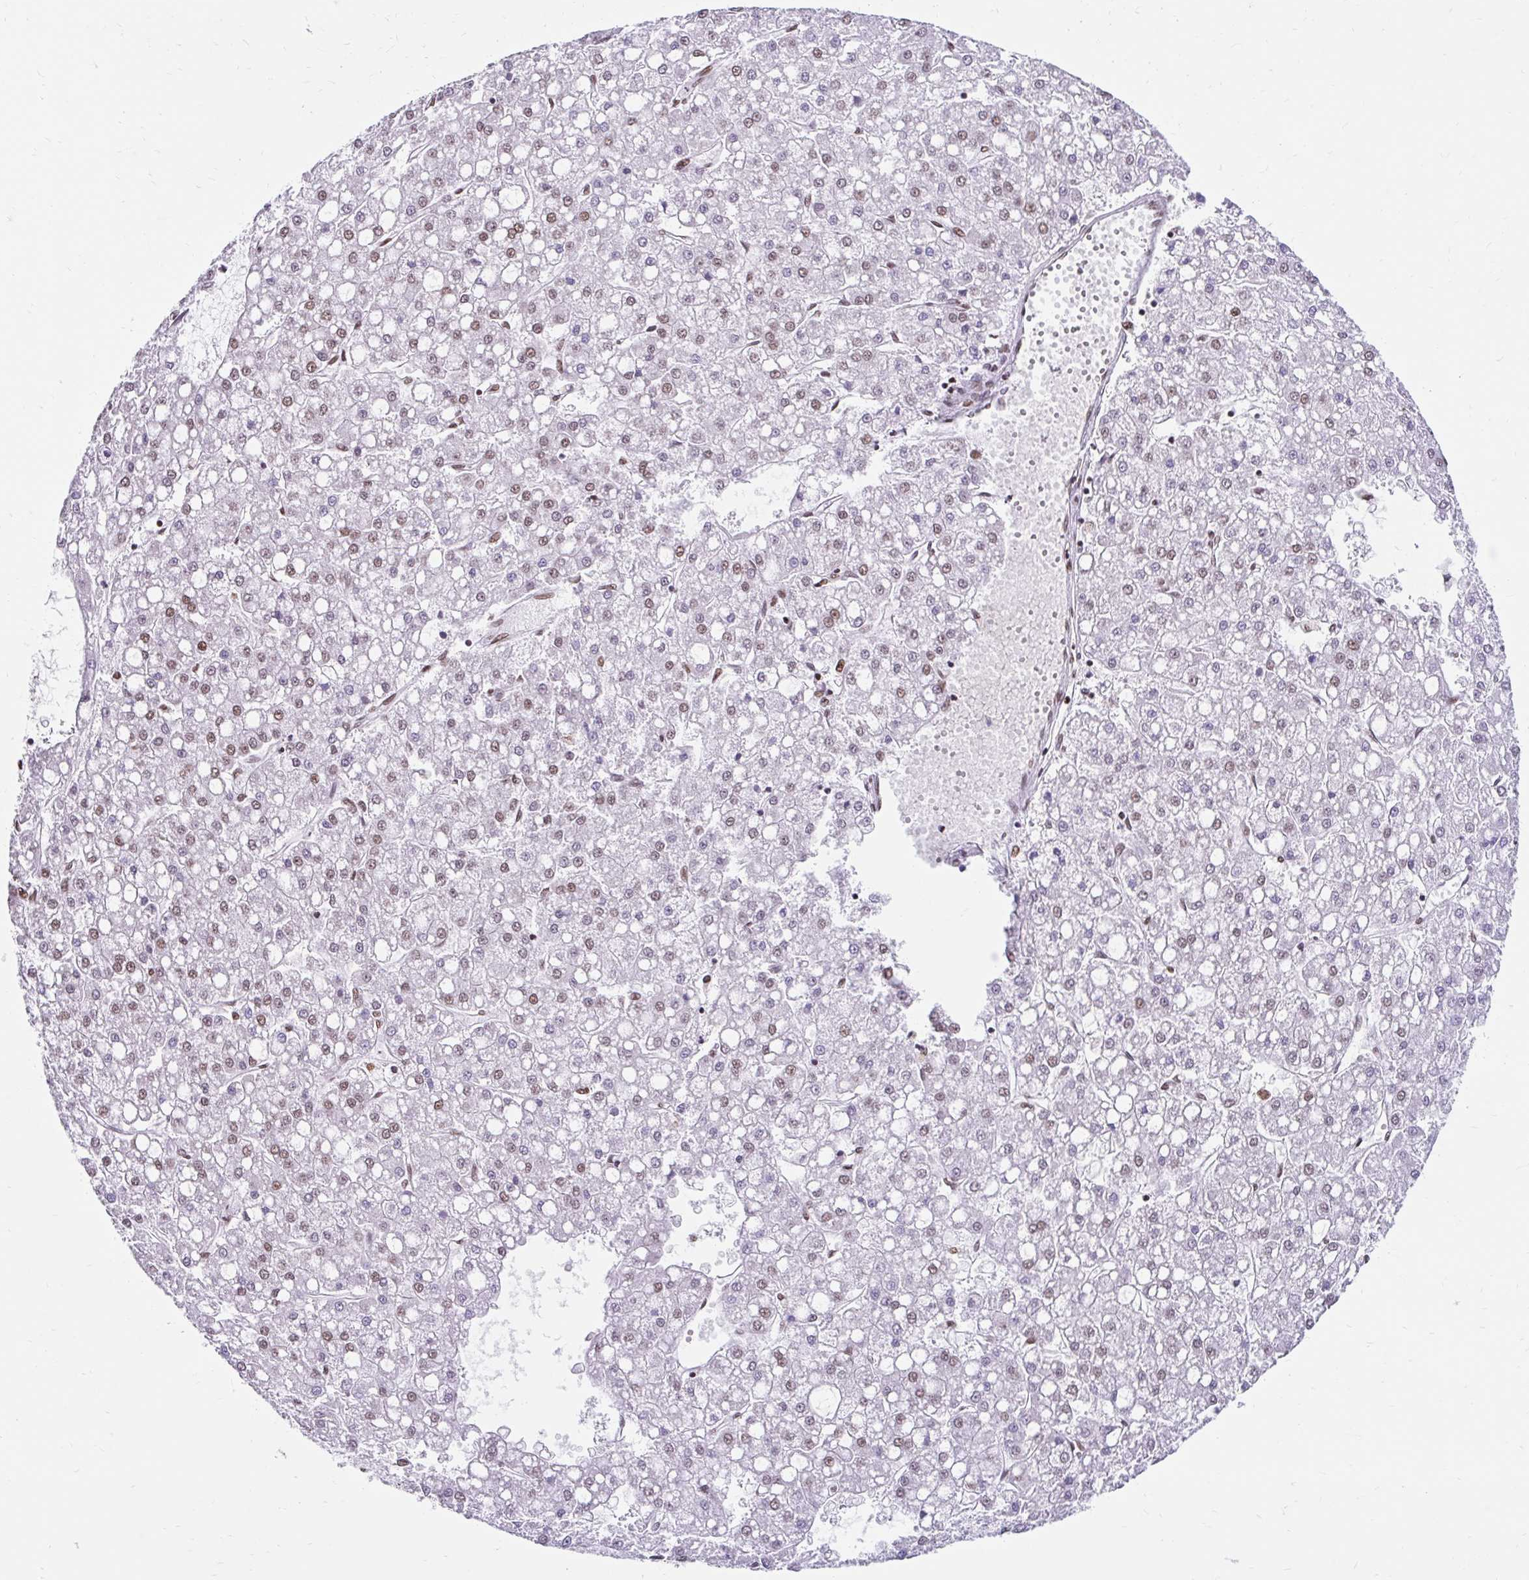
{"staining": {"intensity": "moderate", "quantity": "25%-75%", "location": "nuclear"}, "tissue": "liver cancer", "cell_type": "Tumor cells", "image_type": "cancer", "snomed": [{"axis": "morphology", "description": "Carcinoma, Hepatocellular, NOS"}, {"axis": "topography", "description": "Liver"}], "caption": "Protein positivity by immunohistochemistry (IHC) reveals moderate nuclear expression in about 25%-75% of tumor cells in hepatocellular carcinoma (liver).", "gene": "KHDRBS1", "patient": {"sex": "male", "age": 67}}